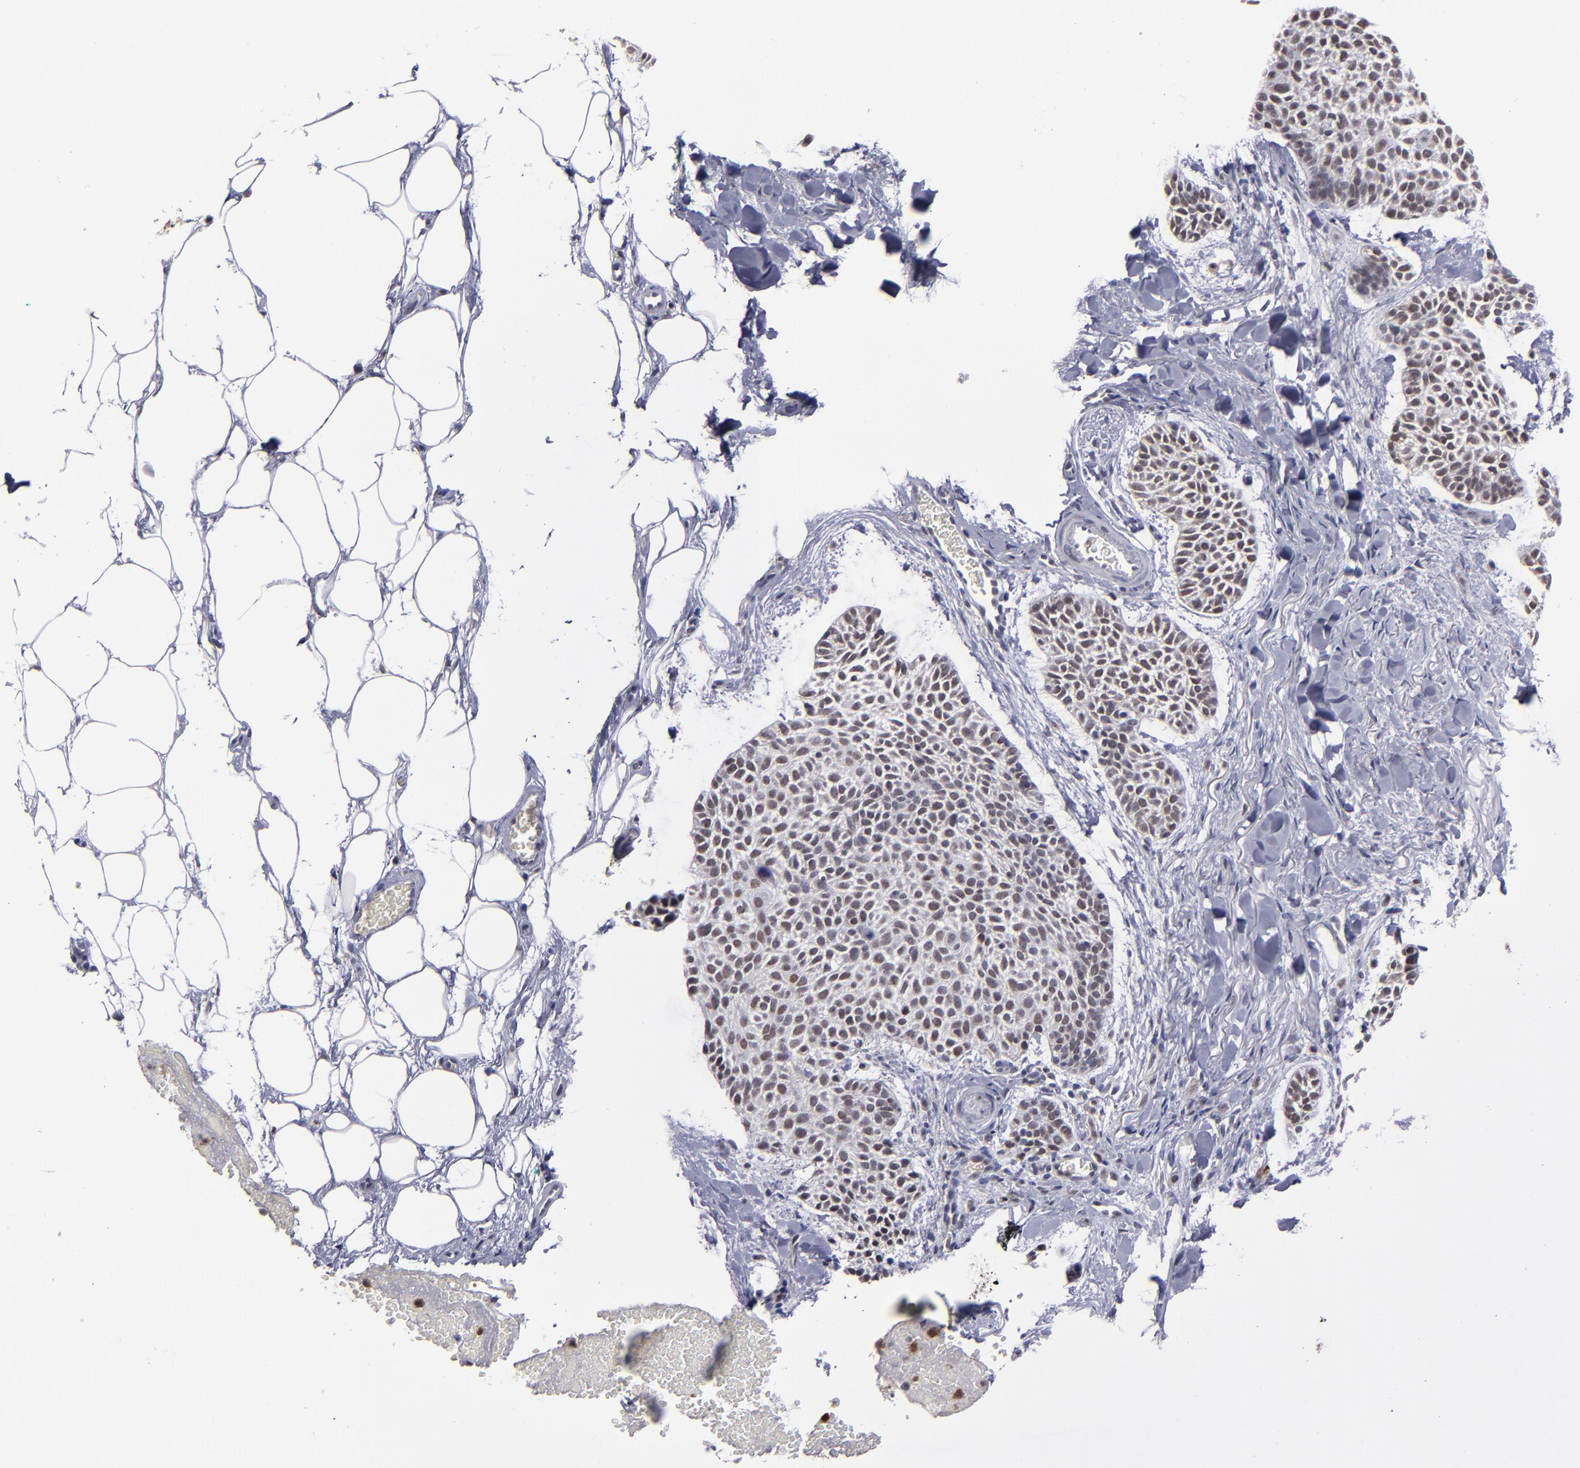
{"staining": {"intensity": "moderate", "quantity": "25%-75%", "location": "nuclear"}, "tissue": "skin cancer", "cell_type": "Tumor cells", "image_type": "cancer", "snomed": [{"axis": "morphology", "description": "Normal tissue, NOS"}, {"axis": "morphology", "description": "Basal cell carcinoma"}, {"axis": "topography", "description": "Skin"}], "caption": "The histopathology image demonstrates immunohistochemical staining of skin basal cell carcinoma. There is moderate nuclear staining is present in about 25%-75% of tumor cells.", "gene": "RREB1", "patient": {"sex": "female", "age": 70}}